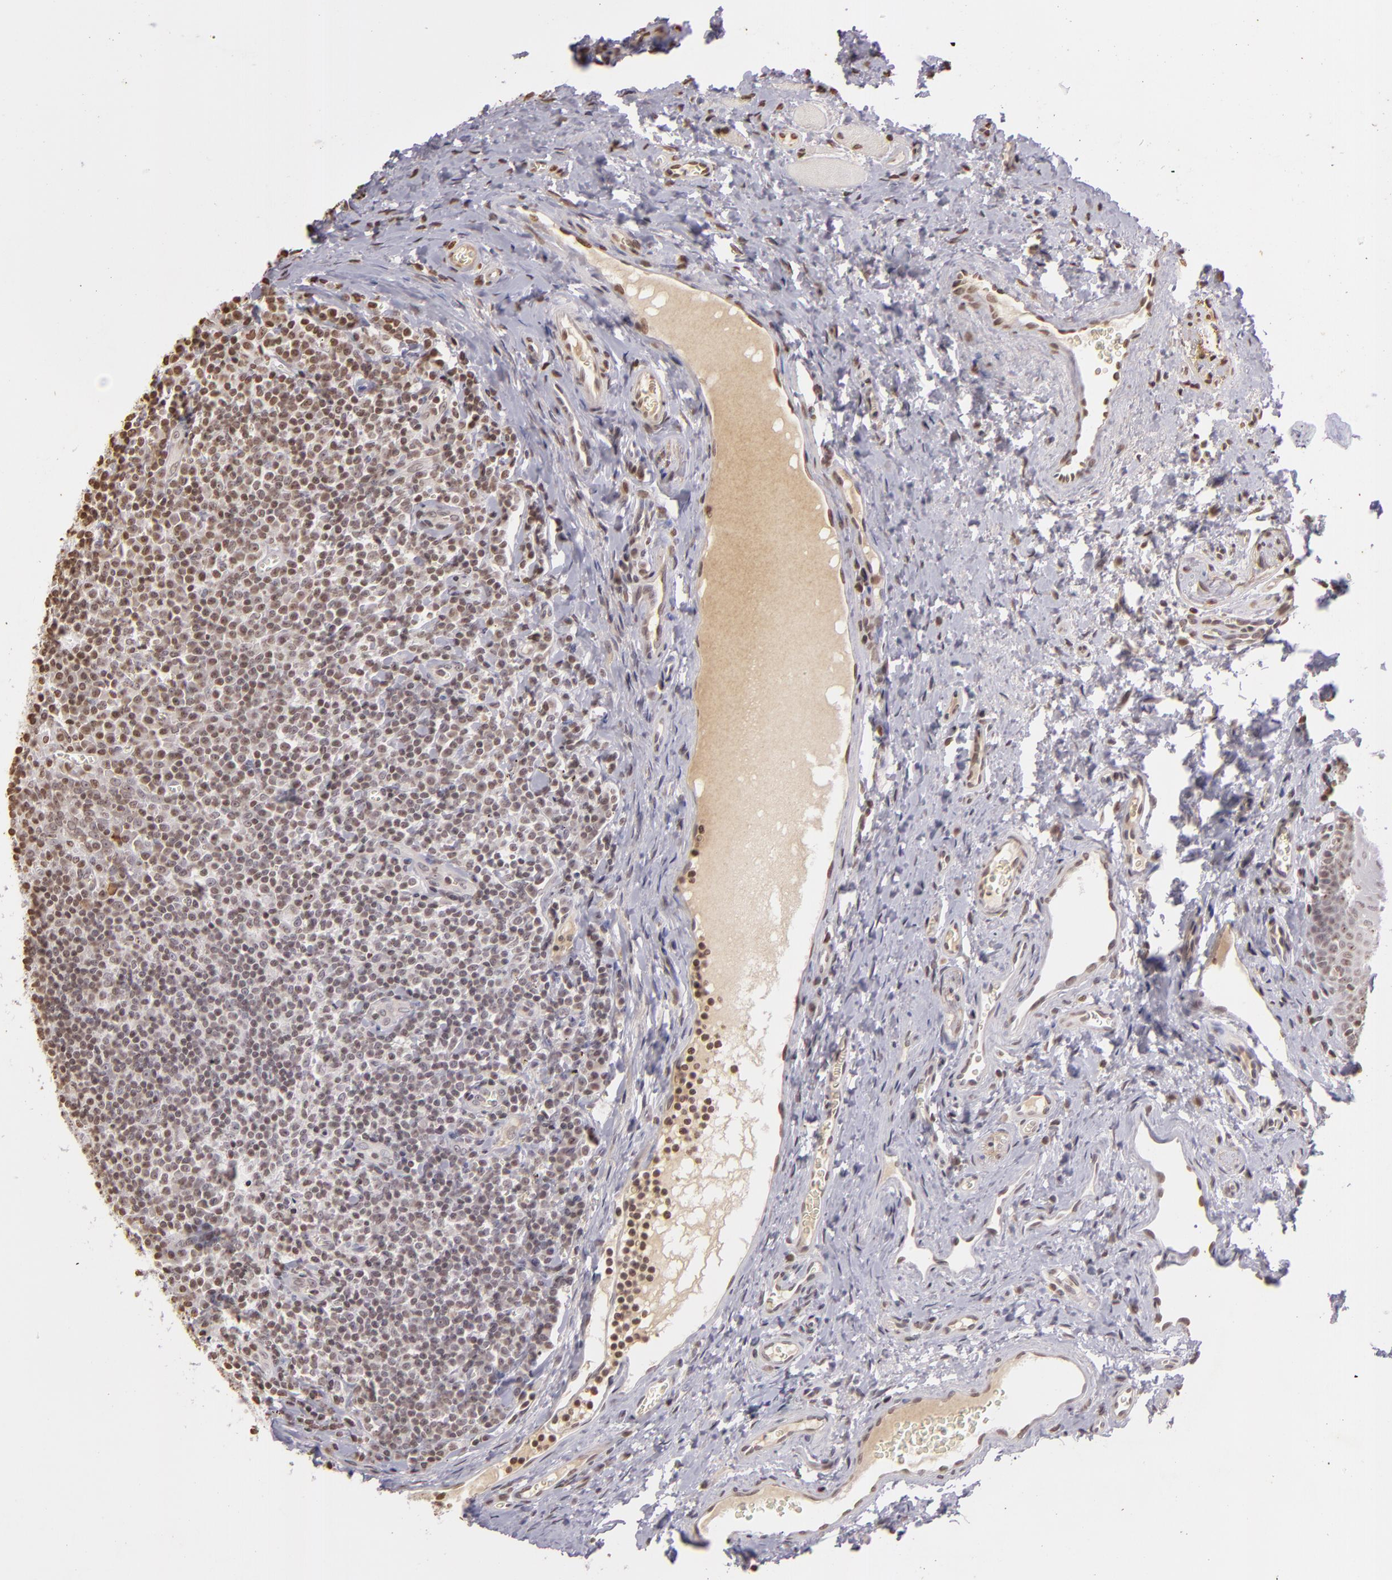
{"staining": {"intensity": "moderate", "quantity": ">75%", "location": "nuclear"}, "tissue": "oral mucosa", "cell_type": "Squamous epithelial cells", "image_type": "normal", "snomed": [{"axis": "morphology", "description": "Normal tissue, NOS"}, {"axis": "topography", "description": "Oral tissue"}], "caption": "Immunohistochemistry histopathology image of normal human oral mucosa stained for a protein (brown), which reveals medium levels of moderate nuclear staining in approximately >75% of squamous epithelial cells.", "gene": "THRB", "patient": {"sex": "male", "age": 20}}